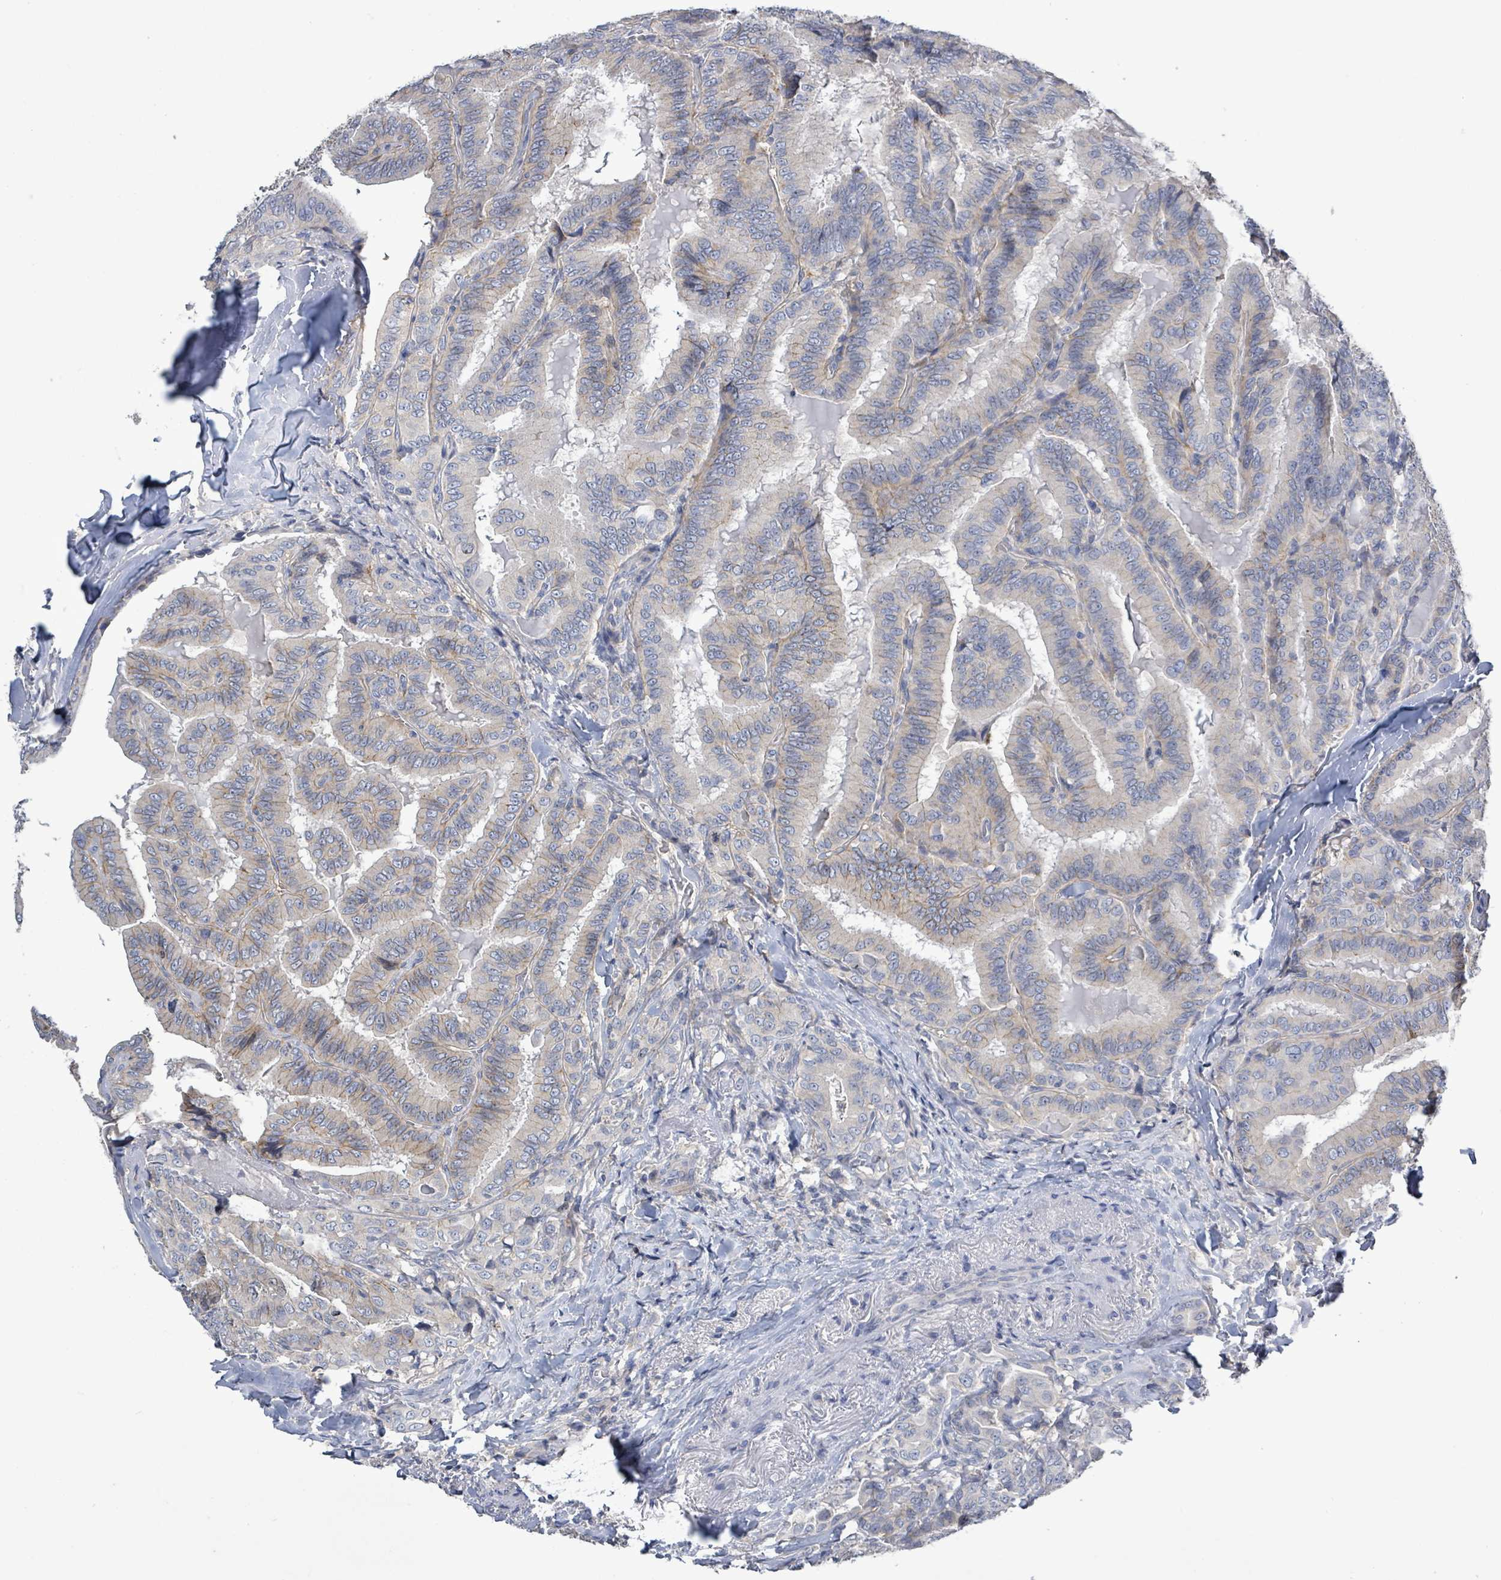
{"staining": {"intensity": "weak", "quantity": "25%-75%", "location": "cytoplasmic/membranous"}, "tissue": "thyroid cancer", "cell_type": "Tumor cells", "image_type": "cancer", "snomed": [{"axis": "morphology", "description": "Papillary adenocarcinoma, NOS"}, {"axis": "topography", "description": "Thyroid gland"}], "caption": "A brown stain highlights weak cytoplasmic/membranous staining of a protein in thyroid cancer tumor cells. The staining is performed using DAB brown chromogen to label protein expression. The nuclei are counter-stained blue using hematoxylin.", "gene": "KRAS", "patient": {"sex": "male", "age": 61}}